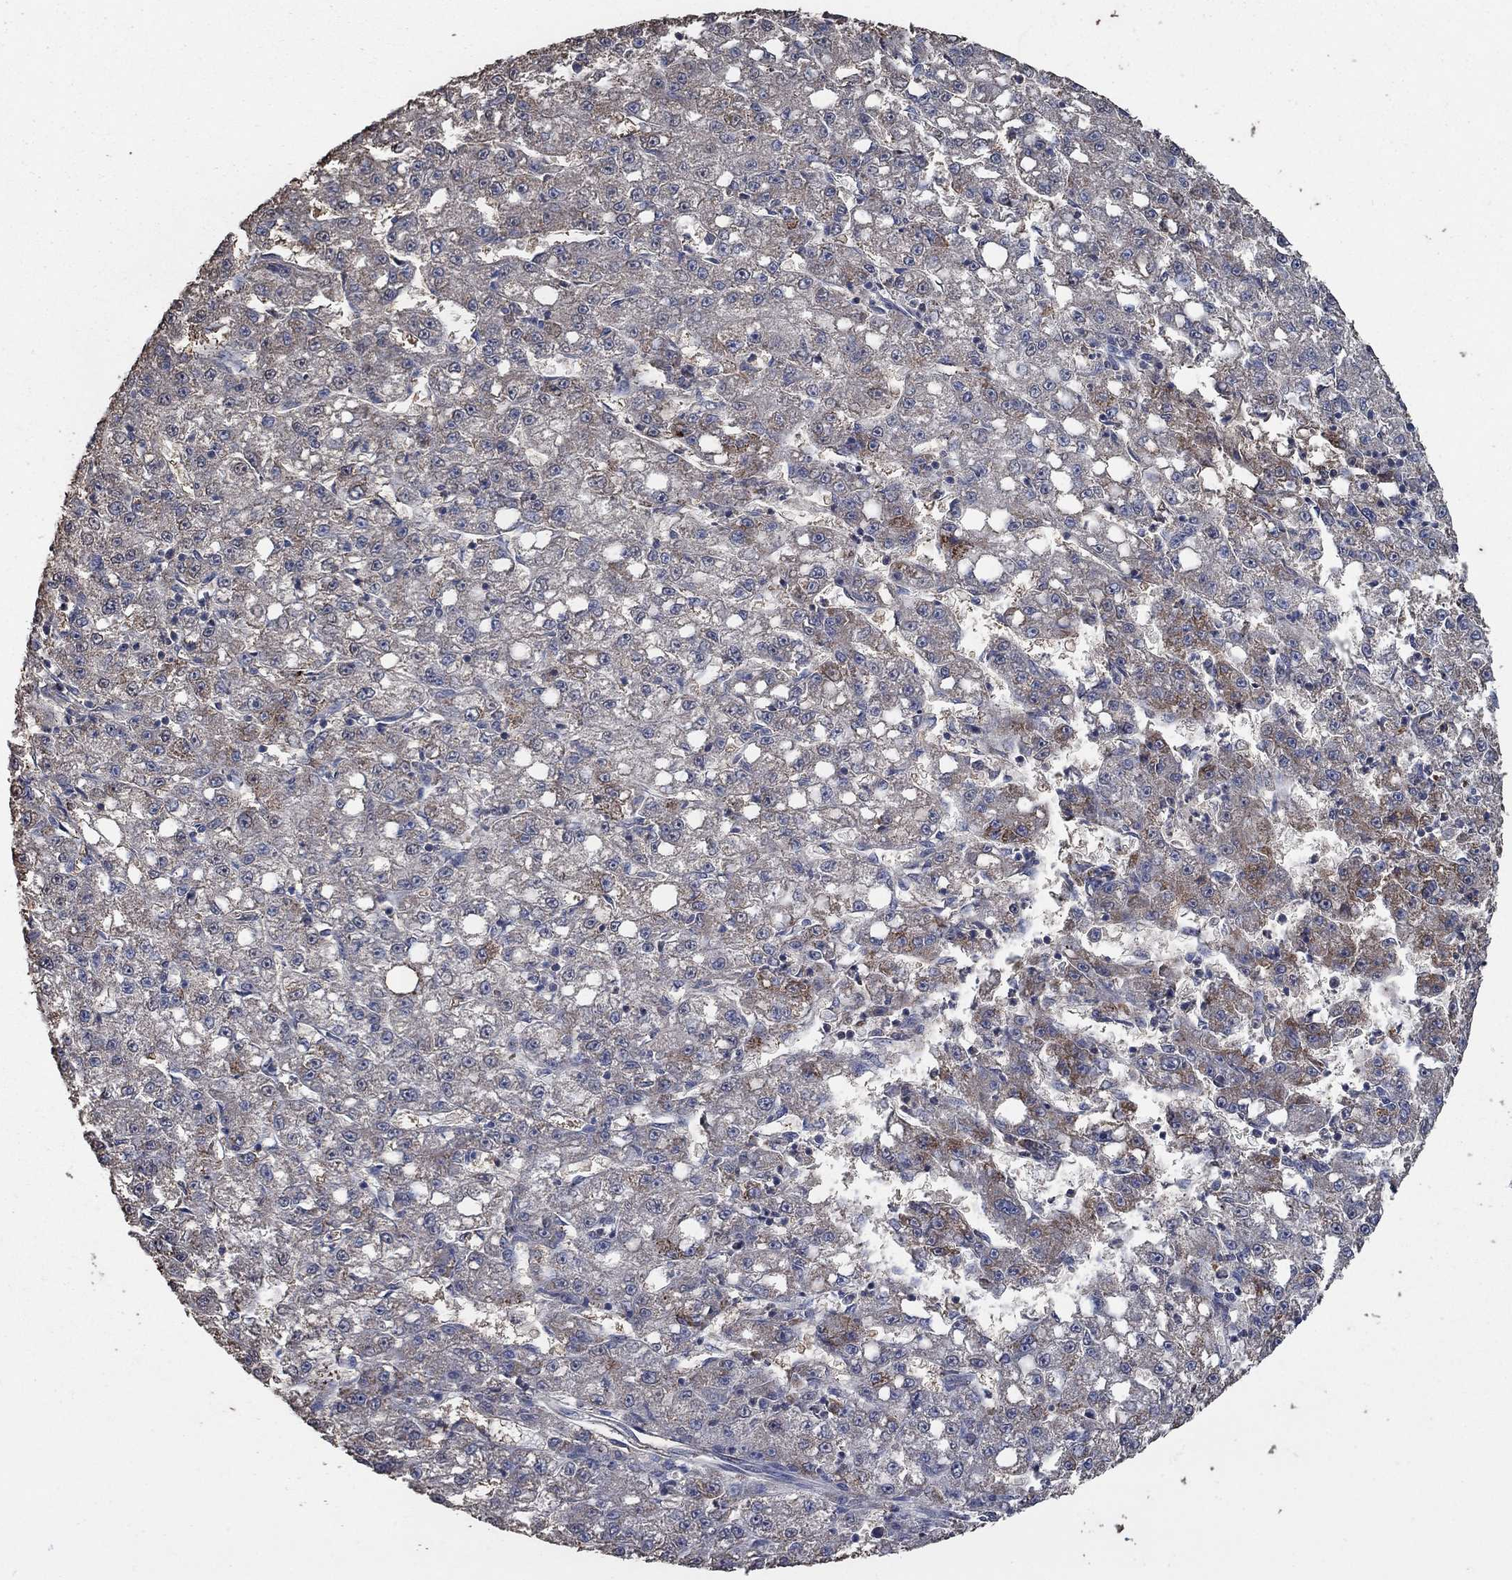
{"staining": {"intensity": "moderate", "quantity": "<25%", "location": "cytoplasmic/membranous"}, "tissue": "liver cancer", "cell_type": "Tumor cells", "image_type": "cancer", "snomed": [{"axis": "morphology", "description": "Carcinoma, Hepatocellular, NOS"}, {"axis": "topography", "description": "Liver"}], "caption": "Human liver cancer (hepatocellular carcinoma) stained for a protein (brown) demonstrates moderate cytoplasmic/membranous positive positivity in approximately <25% of tumor cells.", "gene": "MRPS24", "patient": {"sex": "female", "age": 65}}